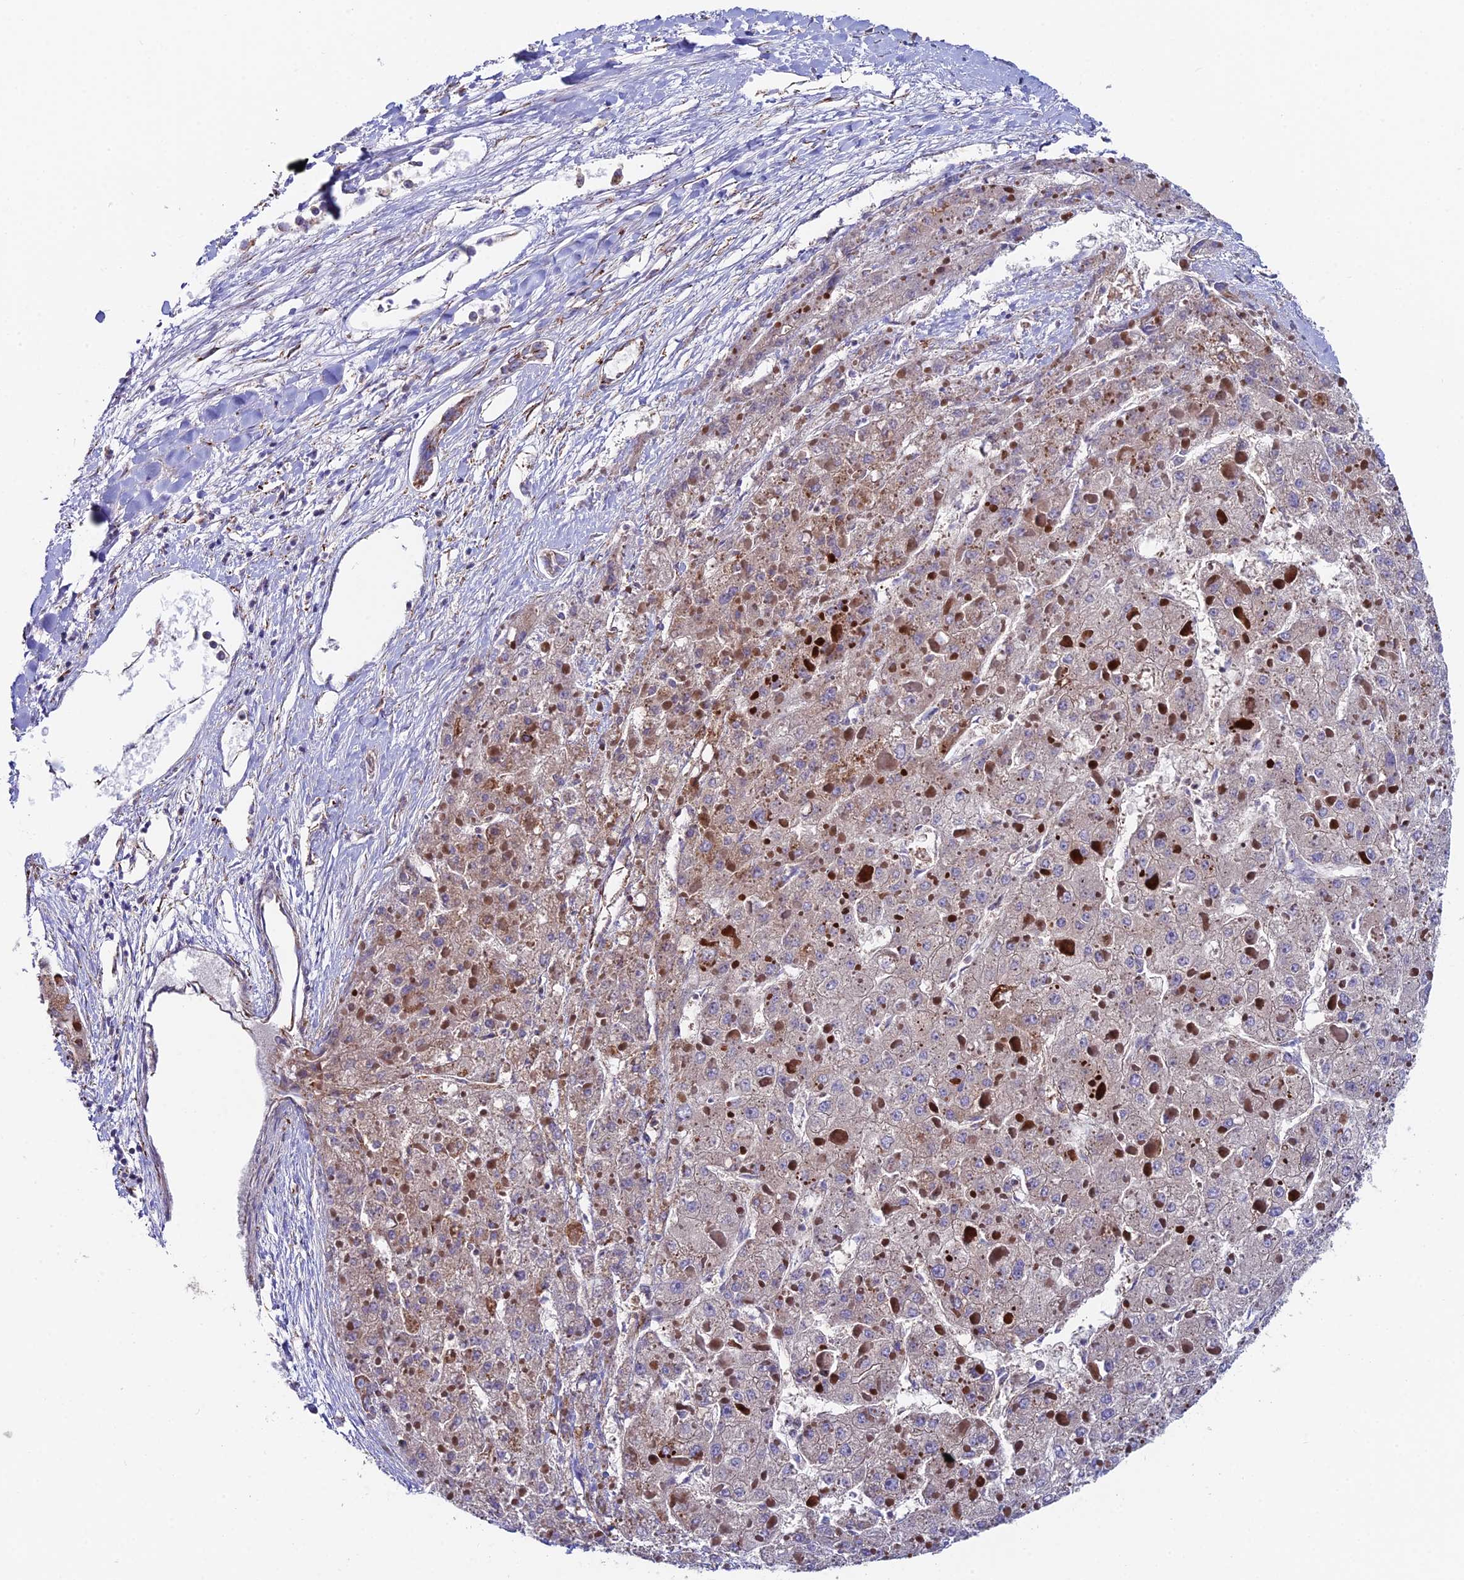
{"staining": {"intensity": "strong", "quantity": "25%-75%", "location": "cytoplasmic/membranous"}, "tissue": "liver cancer", "cell_type": "Tumor cells", "image_type": "cancer", "snomed": [{"axis": "morphology", "description": "Carcinoma, Hepatocellular, NOS"}, {"axis": "topography", "description": "Liver"}], "caption": "High-power microscopy captured an immunohistochemistry histopathology image of hepatocellular carcinoma (liver), revealing strong cytoplasmic/membranous expression in about 25%-75% of tumor cells. Immunohistochemistry stains the protein in brown and the nuclei are stained blue.", "gene": "EIF3K", "patient": {"sex": "female", "age": 73}}